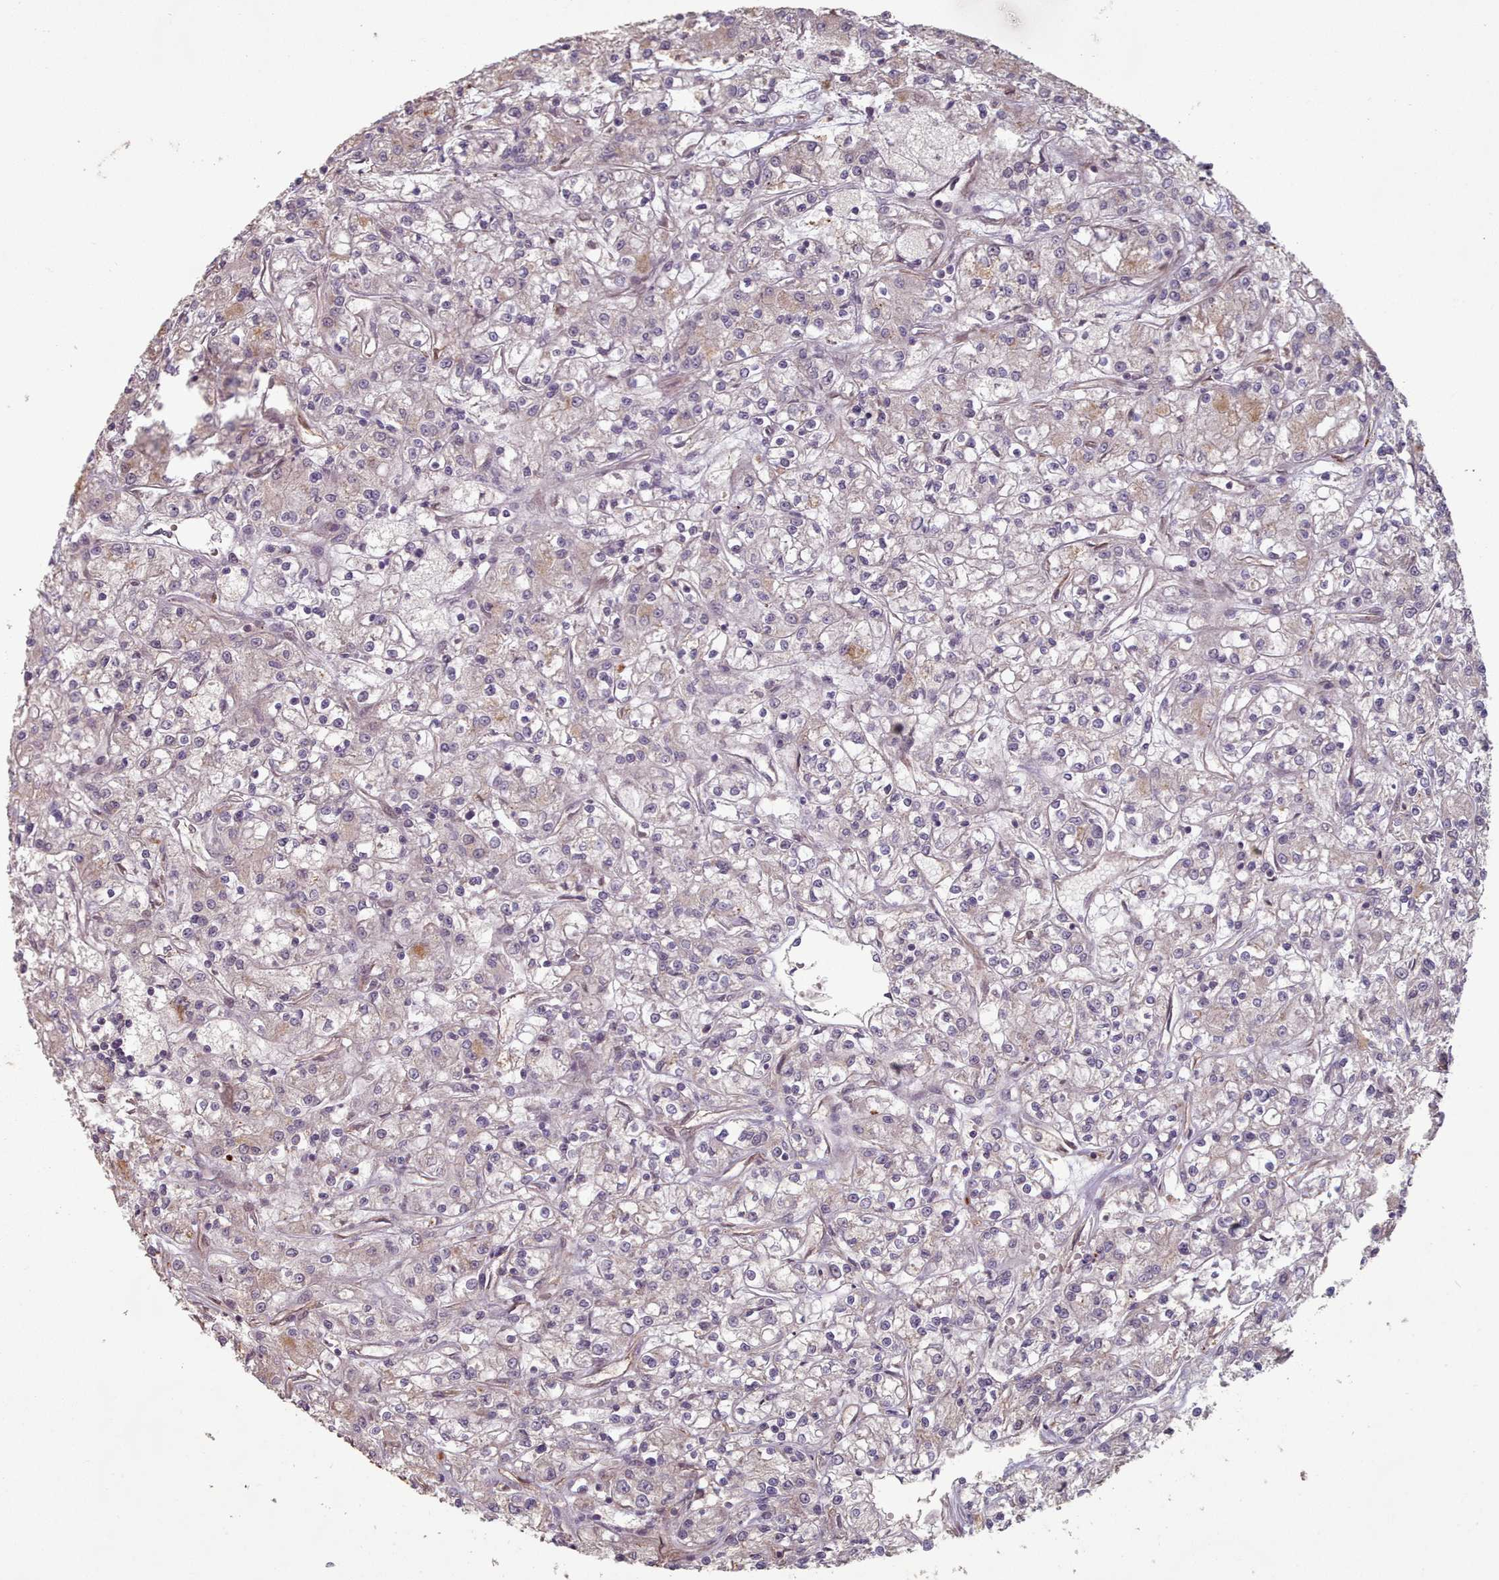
{"staining": {"intensity": "weak", "quantity": "<25%", "location": "cytoplasmic/membranous"}, "tissue": "renal cancer", "cell_type": "Tumor cells", "image_type": "cancer", "snomed": [{"axis": "morphology", "description": "Adenocarcinoma, NOS"}, {"axis": "topography", "description": "Kidney"}], "caption": "Immunohistochemistry of human adenocarcinoma (renal) exhibits no staining in tumor cells.", "gene": "ERCC6L", "patient": {"sex": "female", "age": 59}}